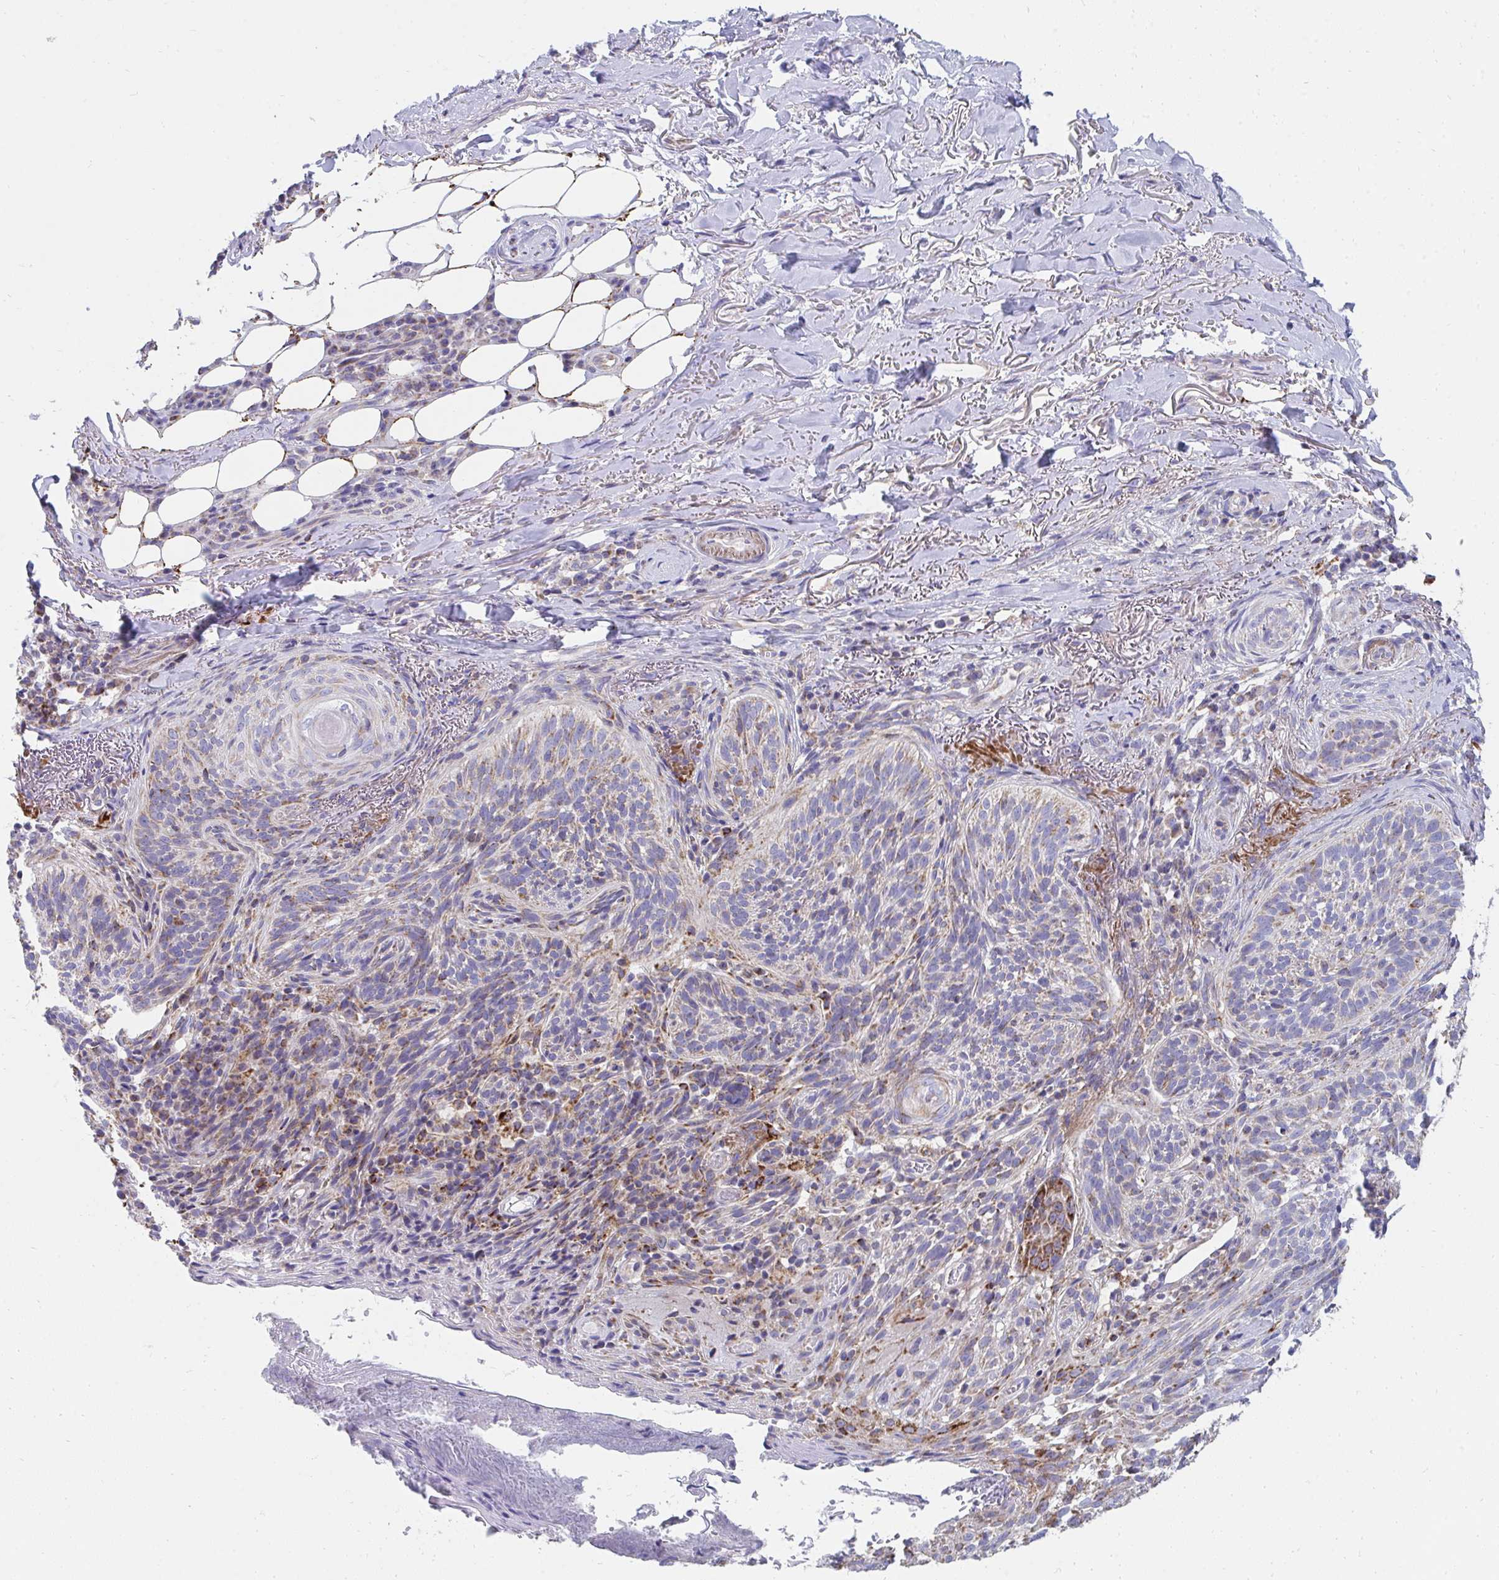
{"staining": {"intensity": "weak", "quantity": "25%-75%", "location": "cytoplasmic/membranous"}, "tissue": "skin cancer", "cell_type": "Tumor cells", "image_type": "cancer", "snomed": [{"axis": "morphology", "description": "Basal cell carcinoma"}, {"axis": "topography", "description": "Skin"}, {"axis": "topography", "description": "Skin of head"}], "caption": "DAB (3,3'-diaminobenzidine) immunohistochemical staining of skin cancer displays weak cytoplasmic/membranous protein staining in approximately 25%-75% of tumor cells.", "gene": "PC", "patient": {"sex": "male", "age": 62}}